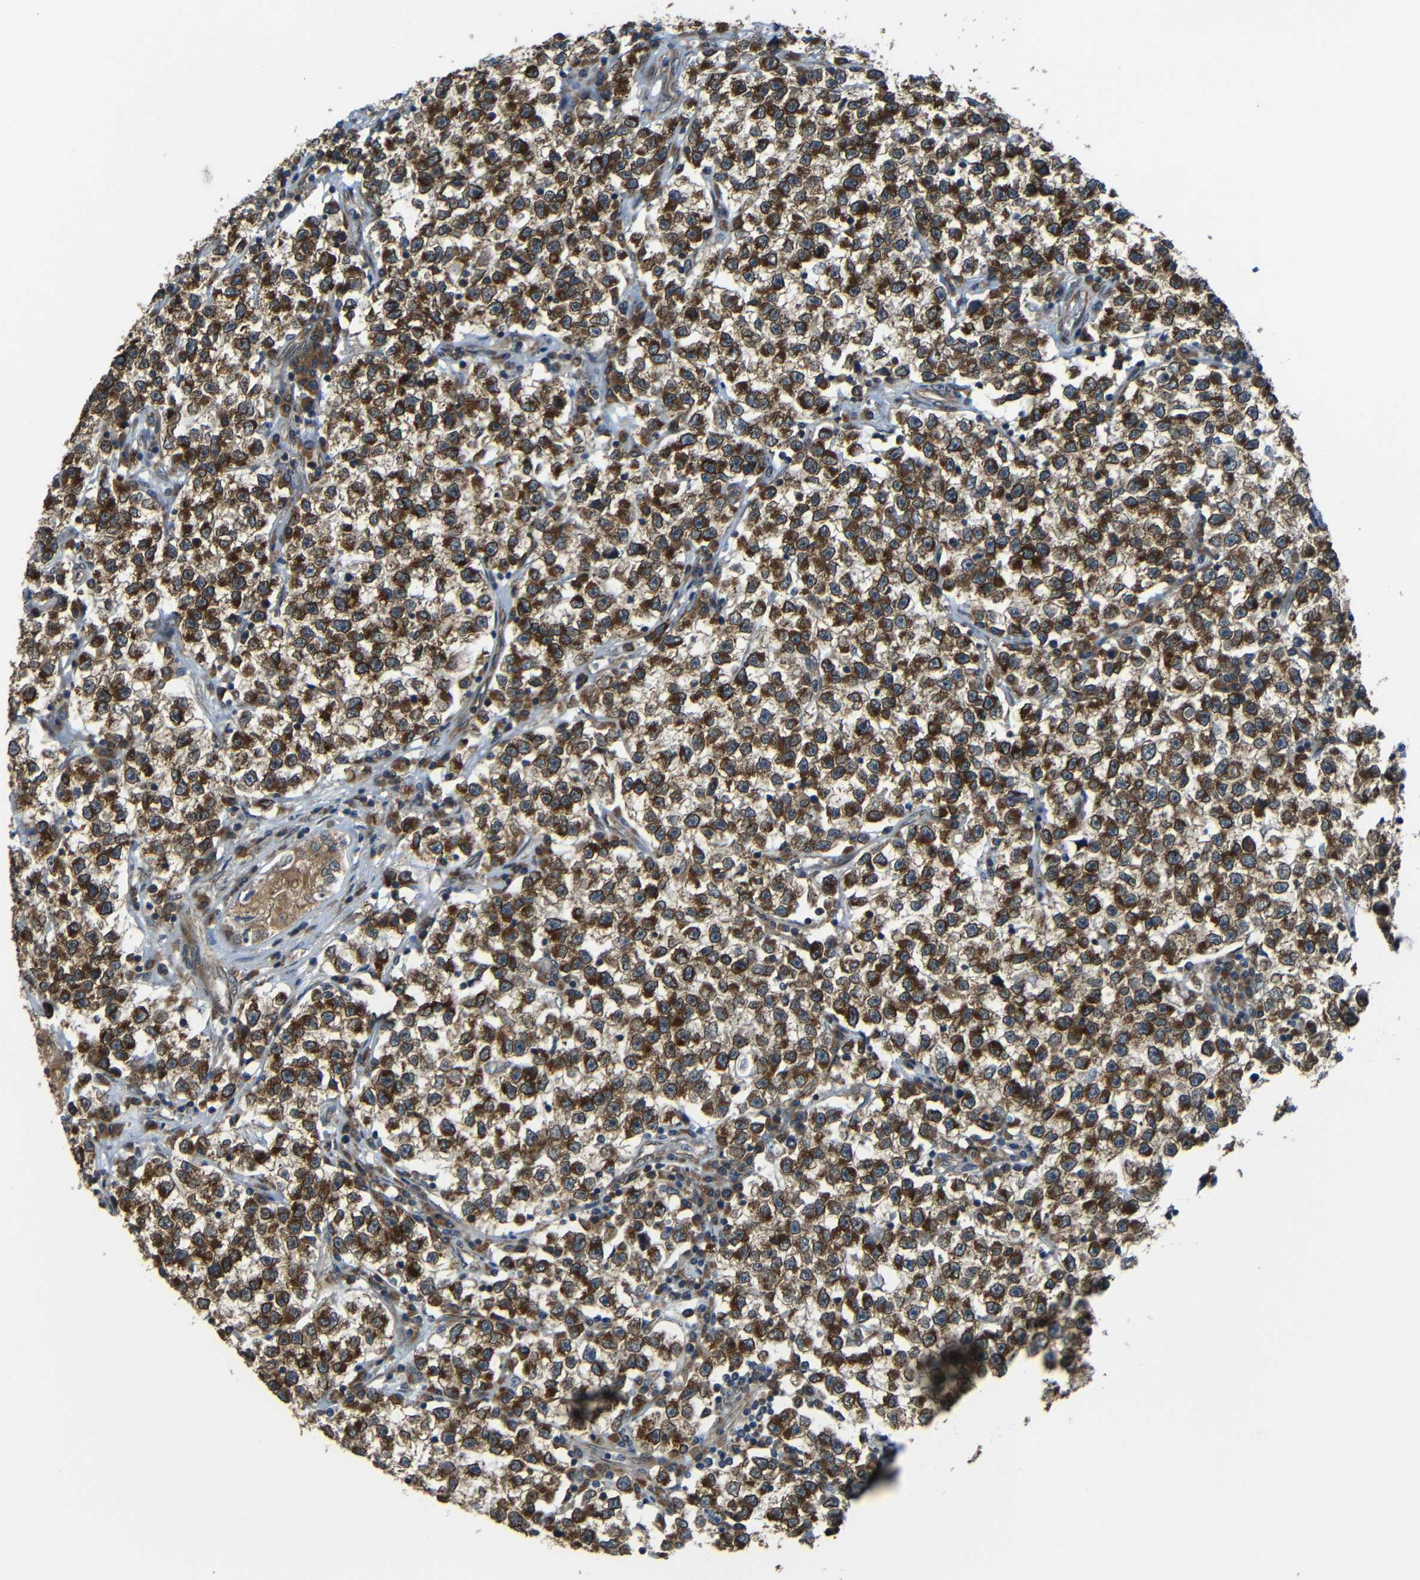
{"staining": {"intensity": "strong", "quantity": ">75%", "location": "cytoplasmic/membranous"}, "tissue": "testis cancer", "cell_type": "Tumor cells", "image_type": "cancer", "snomed": [{"axis": "morphology", "description": "Seminoma, NOS"}, {"axis": "topography", "description": "Testis"}], "caption": "IHC (DAB (3,3'-diaminobenzidine)) staining of seminoma (testis) shows strong cytoplasmic/membranous protein positivity in about >75% of tumor cells. (IHC, brightfield microscopy, high magnification).", "gene": "VAPB", "patient": {"sex": "male", "age": 22}}